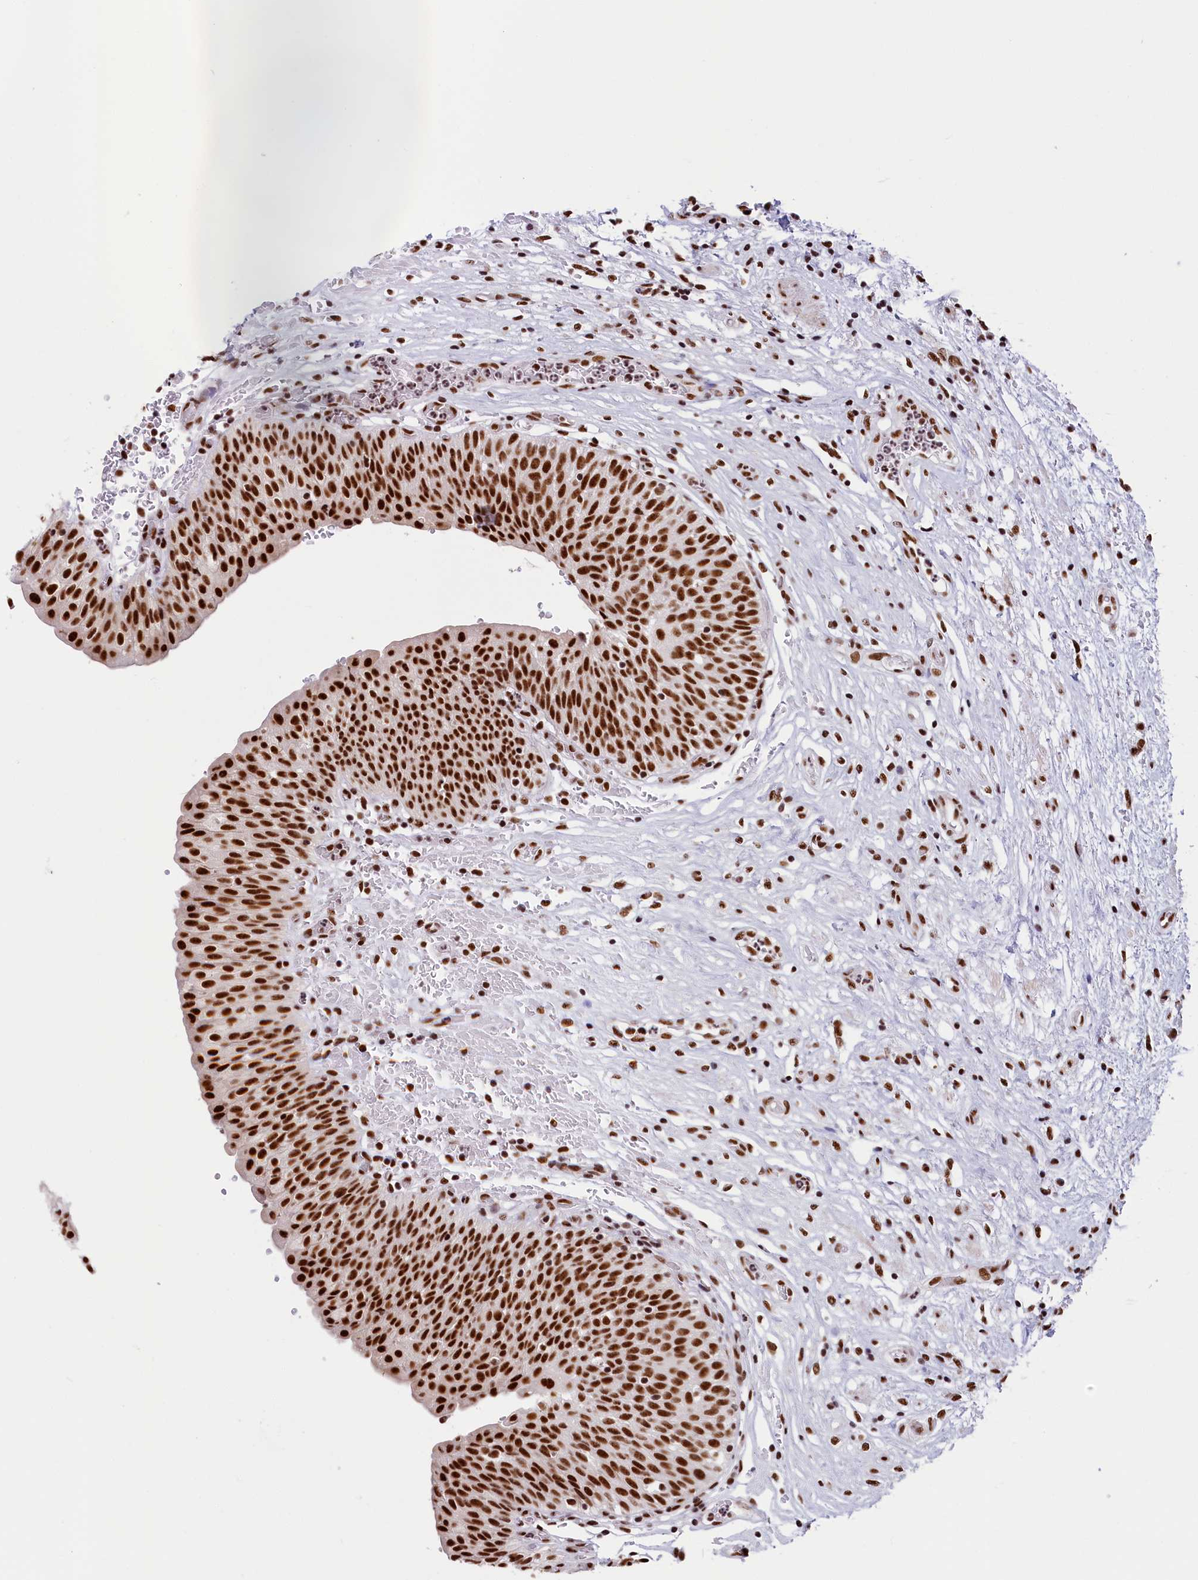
{"staining": {"intensity": "strong", "quantity": ">75%", "location": "nuclear"}, "tissue": "urinary bladder", "cell_type": "Urothelial cells", "image_type": "normal", "snomed": [{"axis": "morphology", "description": "Normal tissue, NOS"}, {"axis": "topography", "description": "Urinary bladder"}], "caption": "Unremarkable urinary bladder reveals strong nuclear expression in approximately >75% of urothelial cells.", "gene": "SNRNP70", "patient": {"sex": "male", "age": 55}}